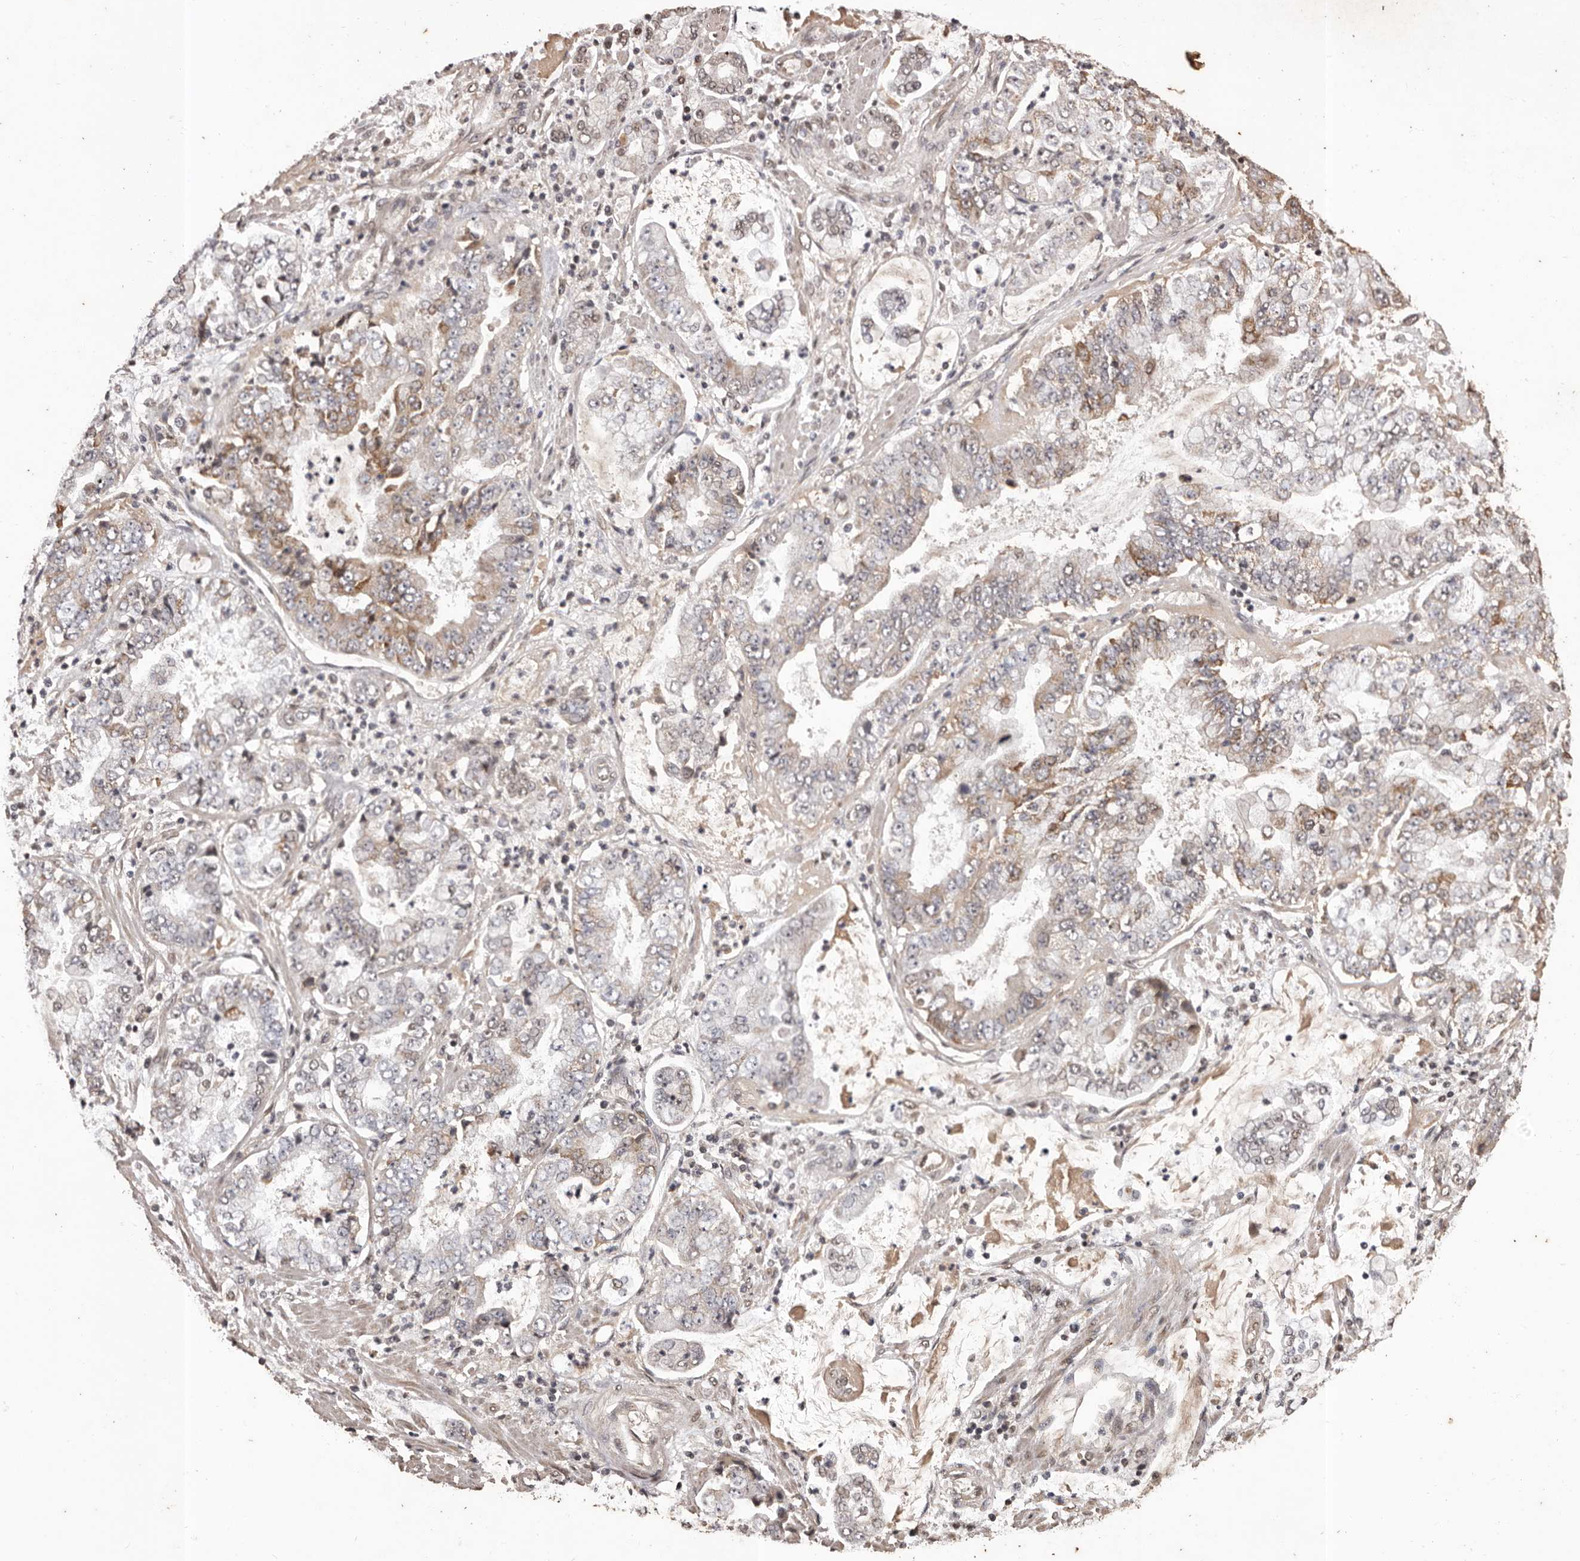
{"staining": {"intensity": "moderate", "quantity": "25%-75%", "location": "cytoplasmic/membranous"}, "tissue": "stomach cancer", "cell_type": "Tumor cells", "image_type": "cancer", "snomed": [{"axis": "morphology", "description": "Adenocarcinoma, NOS"}, {"axis": "topography", "description": "Stomach"}], "caption": "Protein expression analysis of adenocarcinoma (stomach) displays moderate cytoplasmic/membranous positivity in approximately 25%-75% of tumor cells.", "gene": "NAV1", "patient": {"sex": "male", "age": 76}}